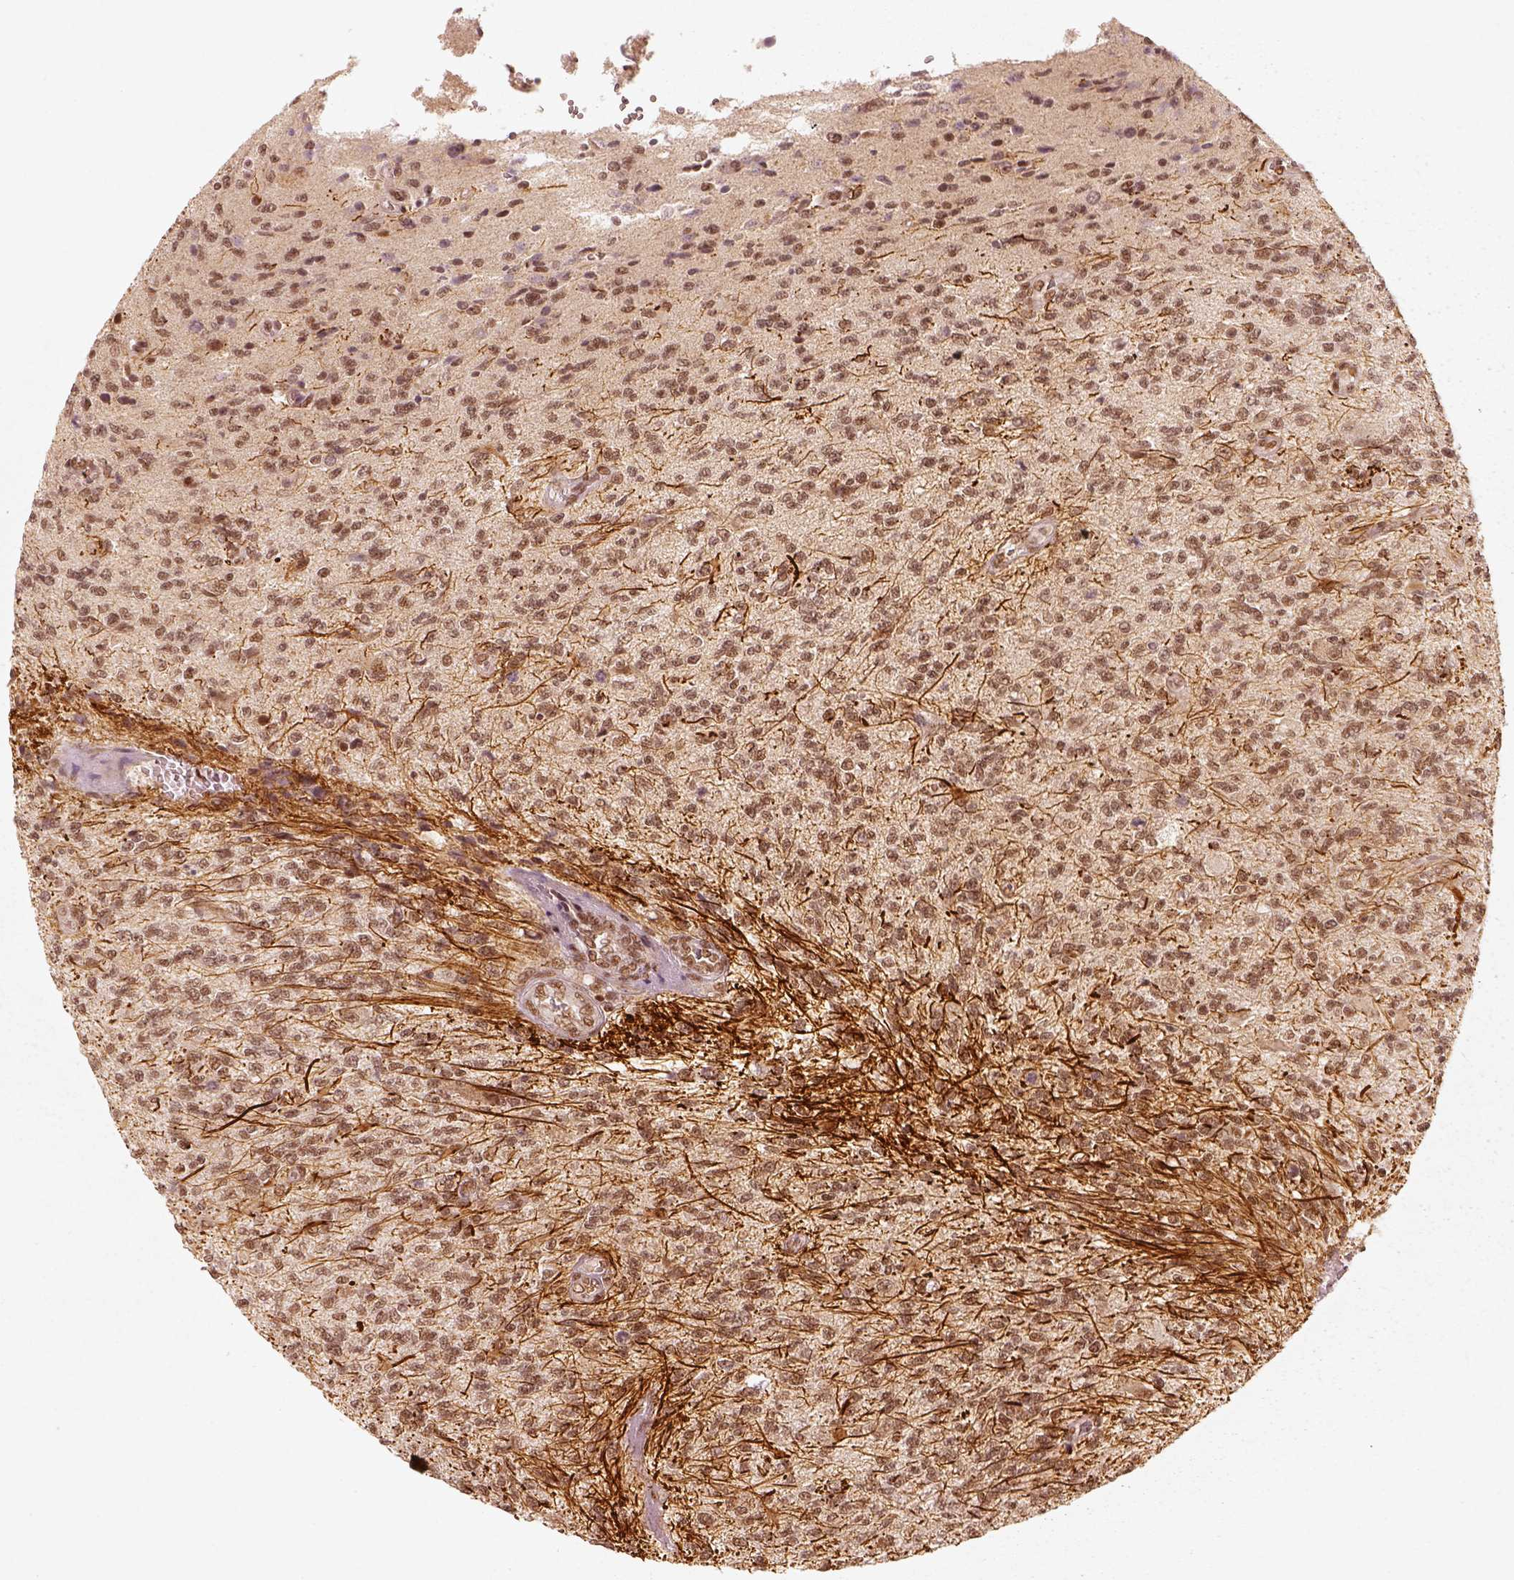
{"staining": {"intensity": "weak", "quantity": ">75%", "location": "nuclear"}, "tissue": "glioma", "cell_type": "Tumor cells", "image_type": "cancer", "snomed": [{"axis": "morphology", "description": "Glioma, malignant, High grade"}, {"axis": "topography", "description": "Brain"}], "caption": "This micrograph demonstrates immunohistochemistry (IHC) staining of human glioma, with low weak nuclear staining in about >75% of tumor cells.", "gene": "GMEB2", "patient": {"sex": "male", "age": 56}}